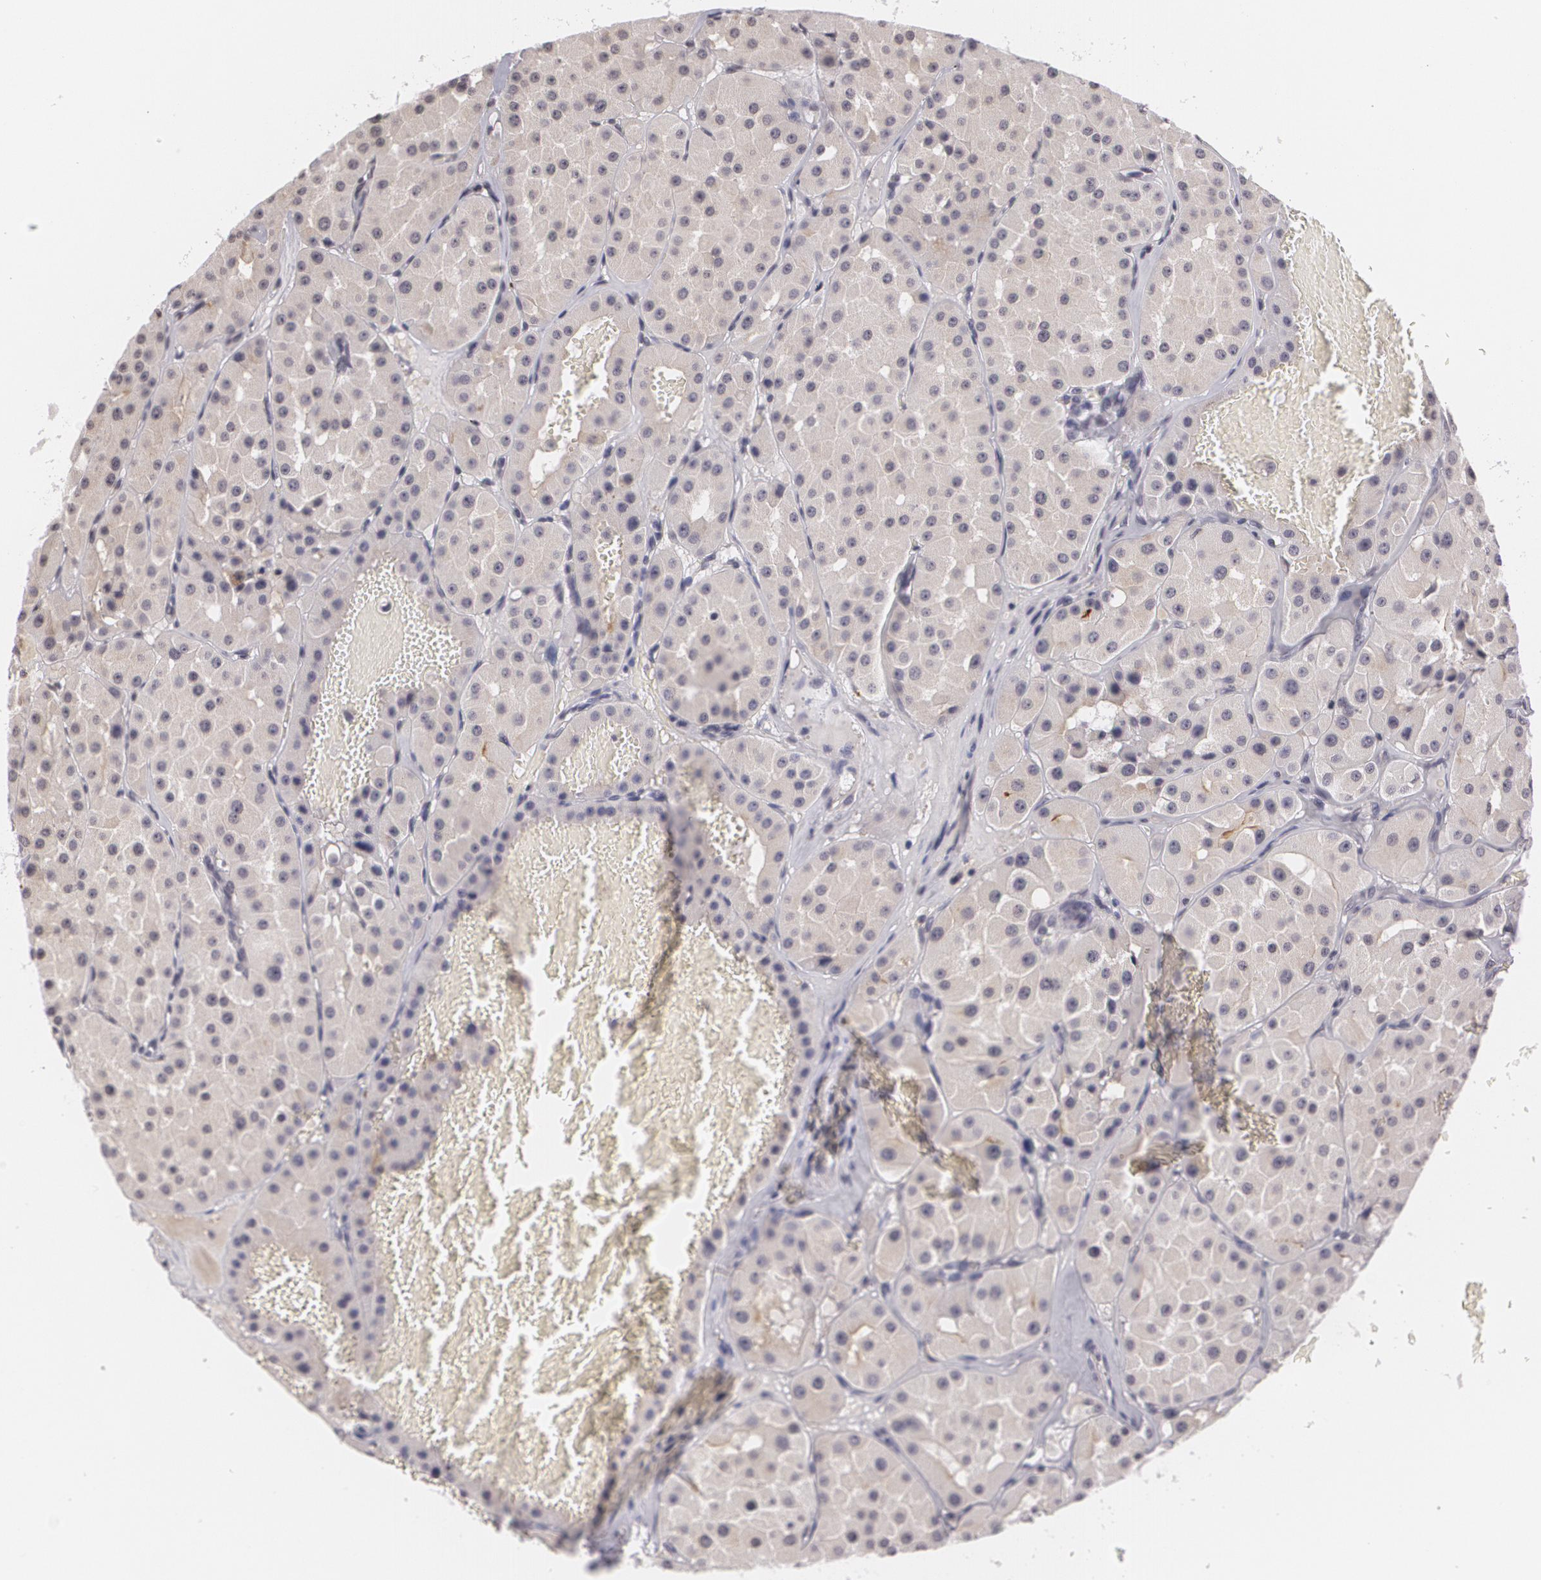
{"staining": {"intensity": "weak", "quantity": ">75%", "location": "cytoplasmic/membranous"}, "tissue": "renal cancer", "cell_type": "Tumor cells", "image_type": "cancer", "snomed": [{"axis": "morphology", "description": "Adenocarcinoma, uncertain malignant potential"}, {"axis": "topography", "description": "Kidney"}], "caption": "Adenocarcinoma,  uncertain malignant potential (renal) was stained to show a protein in brown. There is low levels of weak cytoplasmic/membranous positivity in approximately >75% of tumor cells.", "gene": "MUC1", "patient": {"sex": "male", "age": 63}}